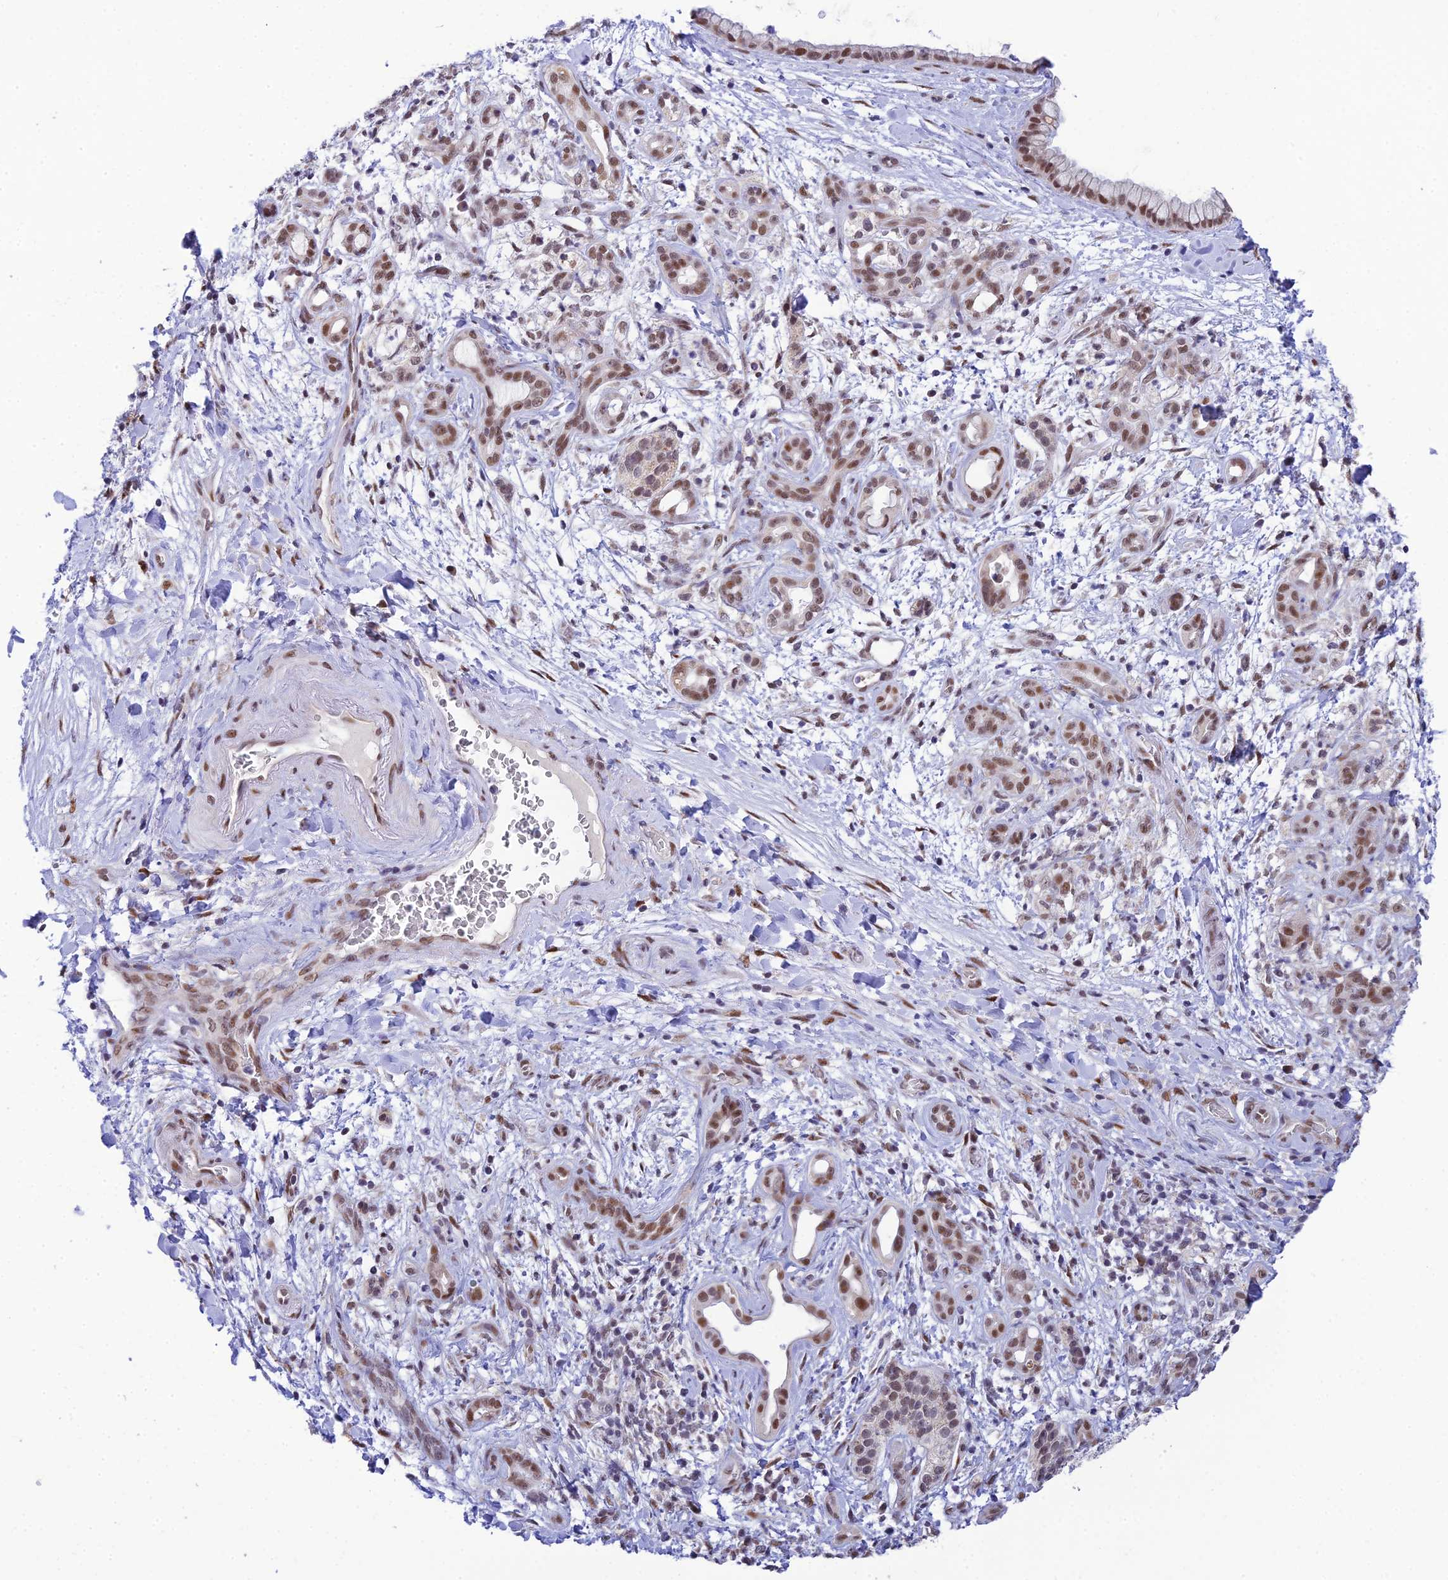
{"staining": {"intensity": "moderate", "quantity": ">75%", "location": "nuclear"}, "tissue": "pancreatic cancer", "cell_type": "Tumor cells", "image_type": "cancer", "snomed": [{"axis": "morphology", "description": "Adenocarcinoma, NOS"}, {"axis": "topography", "description": "Pancreas"}], "caption": "Immunohistochemistry staining of pancreatic adenocarcinoma, which demonstrates medium levels of moderate nuclear positivity in approximately >75% of tumor cells indicating moderate nuclear protein staining. The staining was performed using DAB (3,3'-diaminobenzidine) (brown) for protein detection and nuclei were counterstained in hematoxylin (blue).", "gene": "C2orf49", "patient": {"sex": "female", "age": 78}}